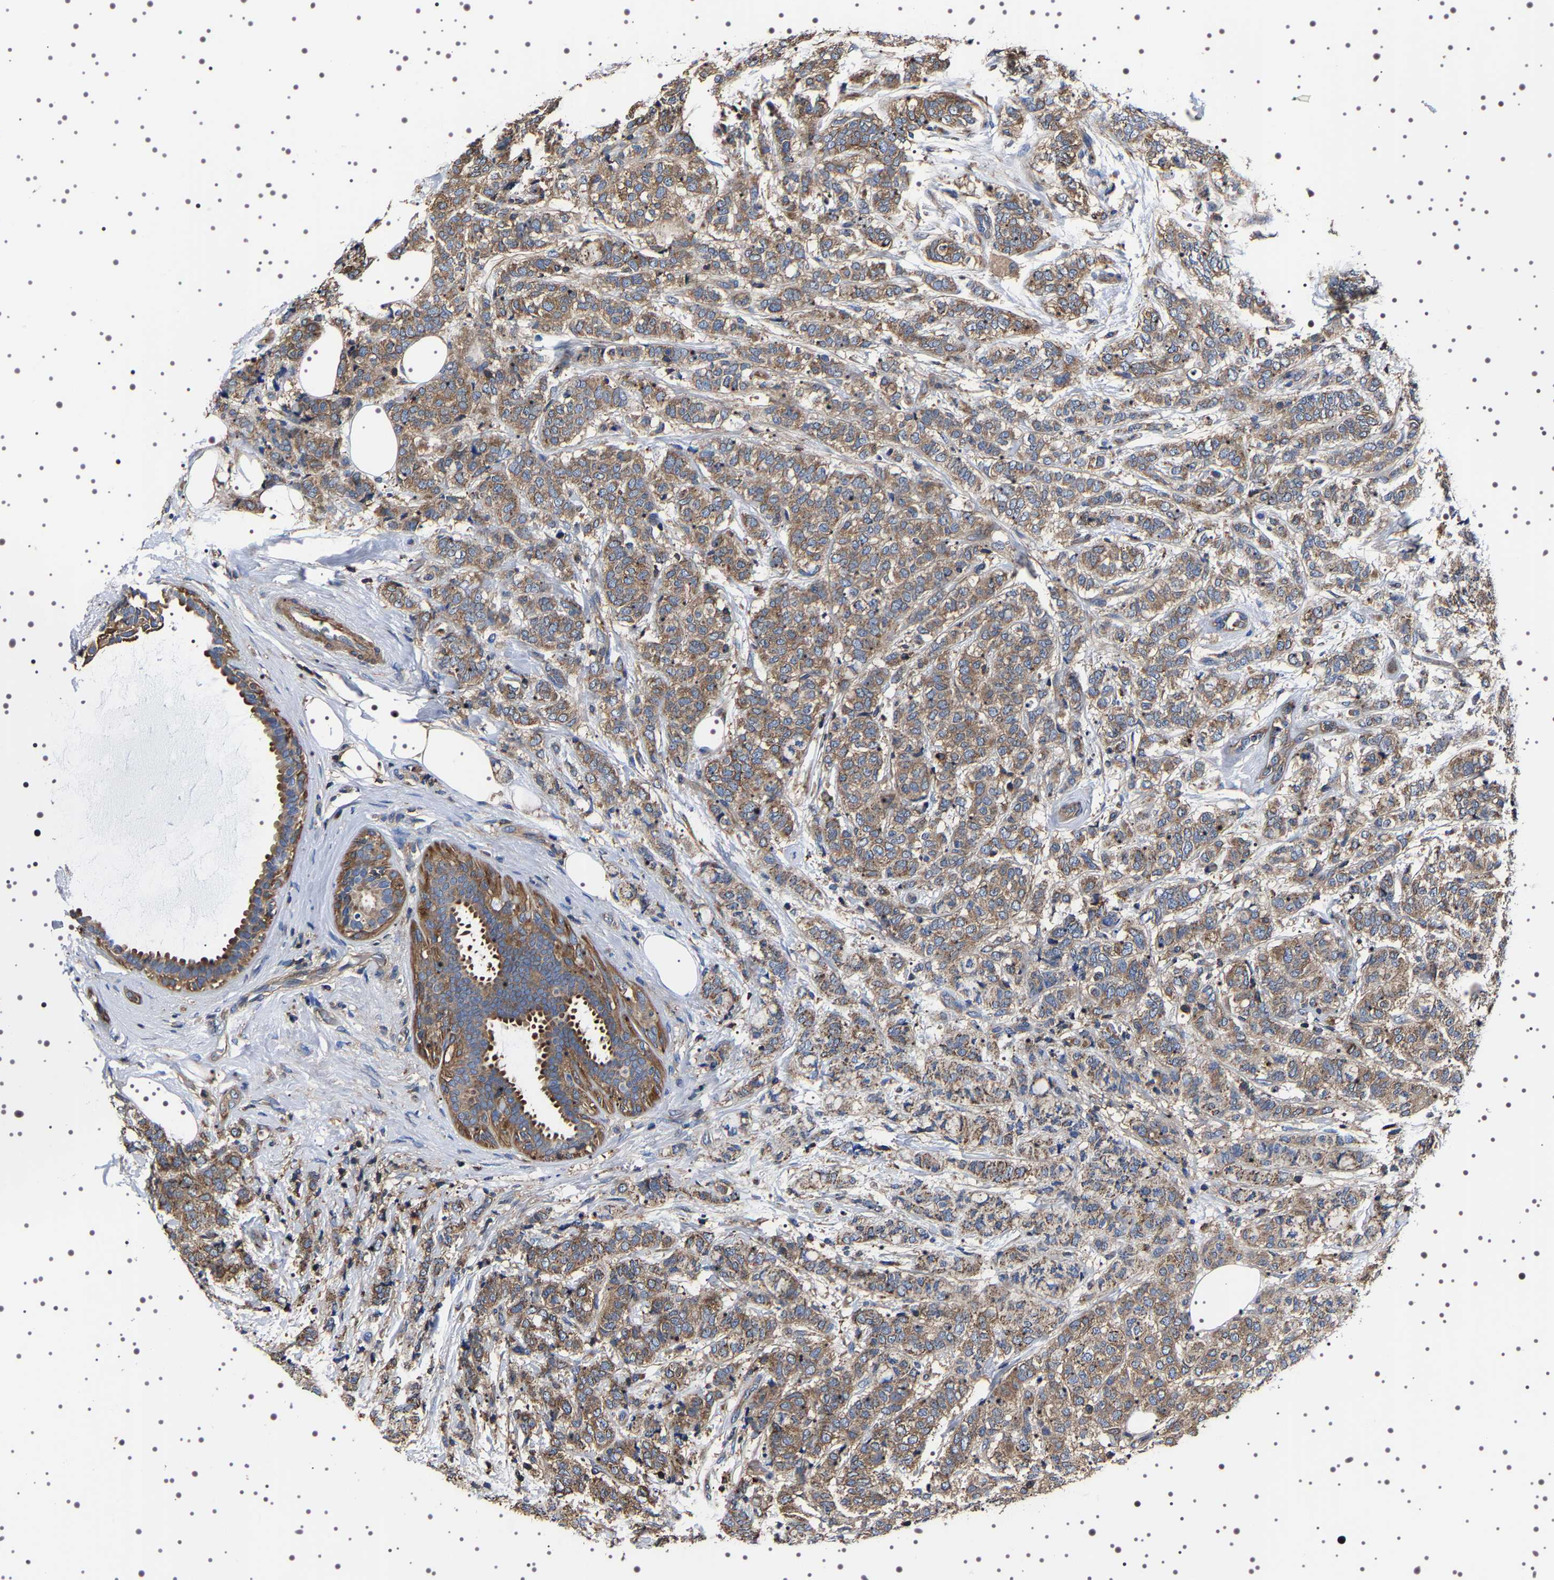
{"staining": {"intensity": "moderate", "quantity": ">75%", "location": "cytoplasmic/membranous"}, "tissue": "breast cancer", "cell_type": "Tumor cells", "image_type": "cancer", "snomed": [{"axis": "morphology", "description": "Lobular carcinoma"}, {"axis": "topography", "description": "Breast"}], "caption": "Breast cancer tissue demonstrates moderate cytoplasmic/membranous expression in about >75% of tumor cells, visualized by immunohistochemistry.", "gene": "WDR1", "patient": {"sex": "female", "age": 60}}